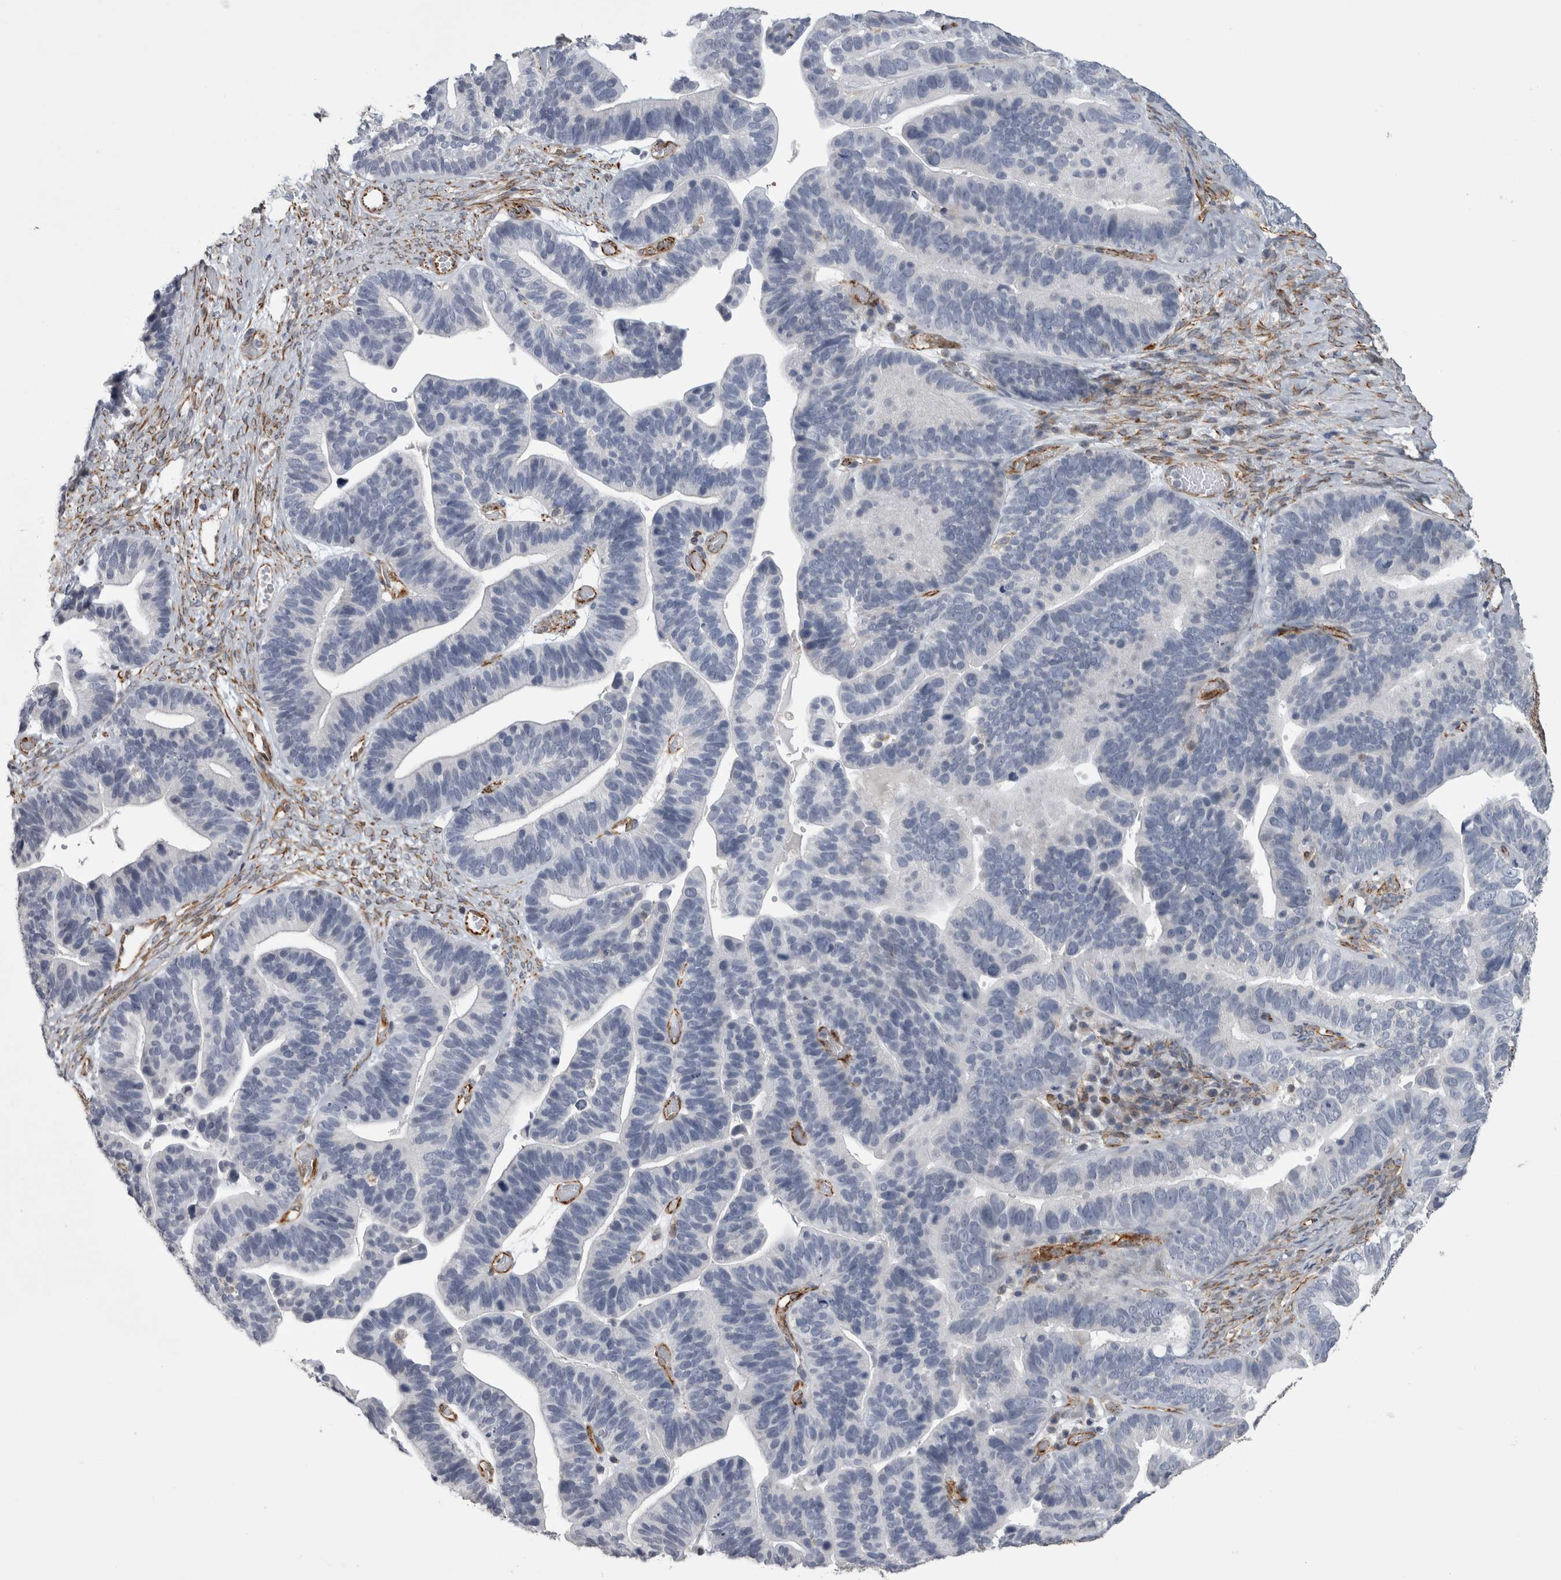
{"staining": {"intensity": "negative", "quantity": "none", "location": "none"}, "tissue": "ovarian cancer", "cell_type": "Tumor cells", "image_type": "cancer", "snomed": [{"axis": "morphology", "description": "Cystadenocarcinoma, serous, NOS"}, {"axis": "topography", "description": "Ovary"}], "caption": "Immunohistochemistry (IHC) histopathology image of ovarian cancer (serous cystadenocarcinoma) stained for a protein (brown), which reveals no positivity in tumor cells.", "gene": "ACOT7", "patient": {"sex": "female", "age": 56}}